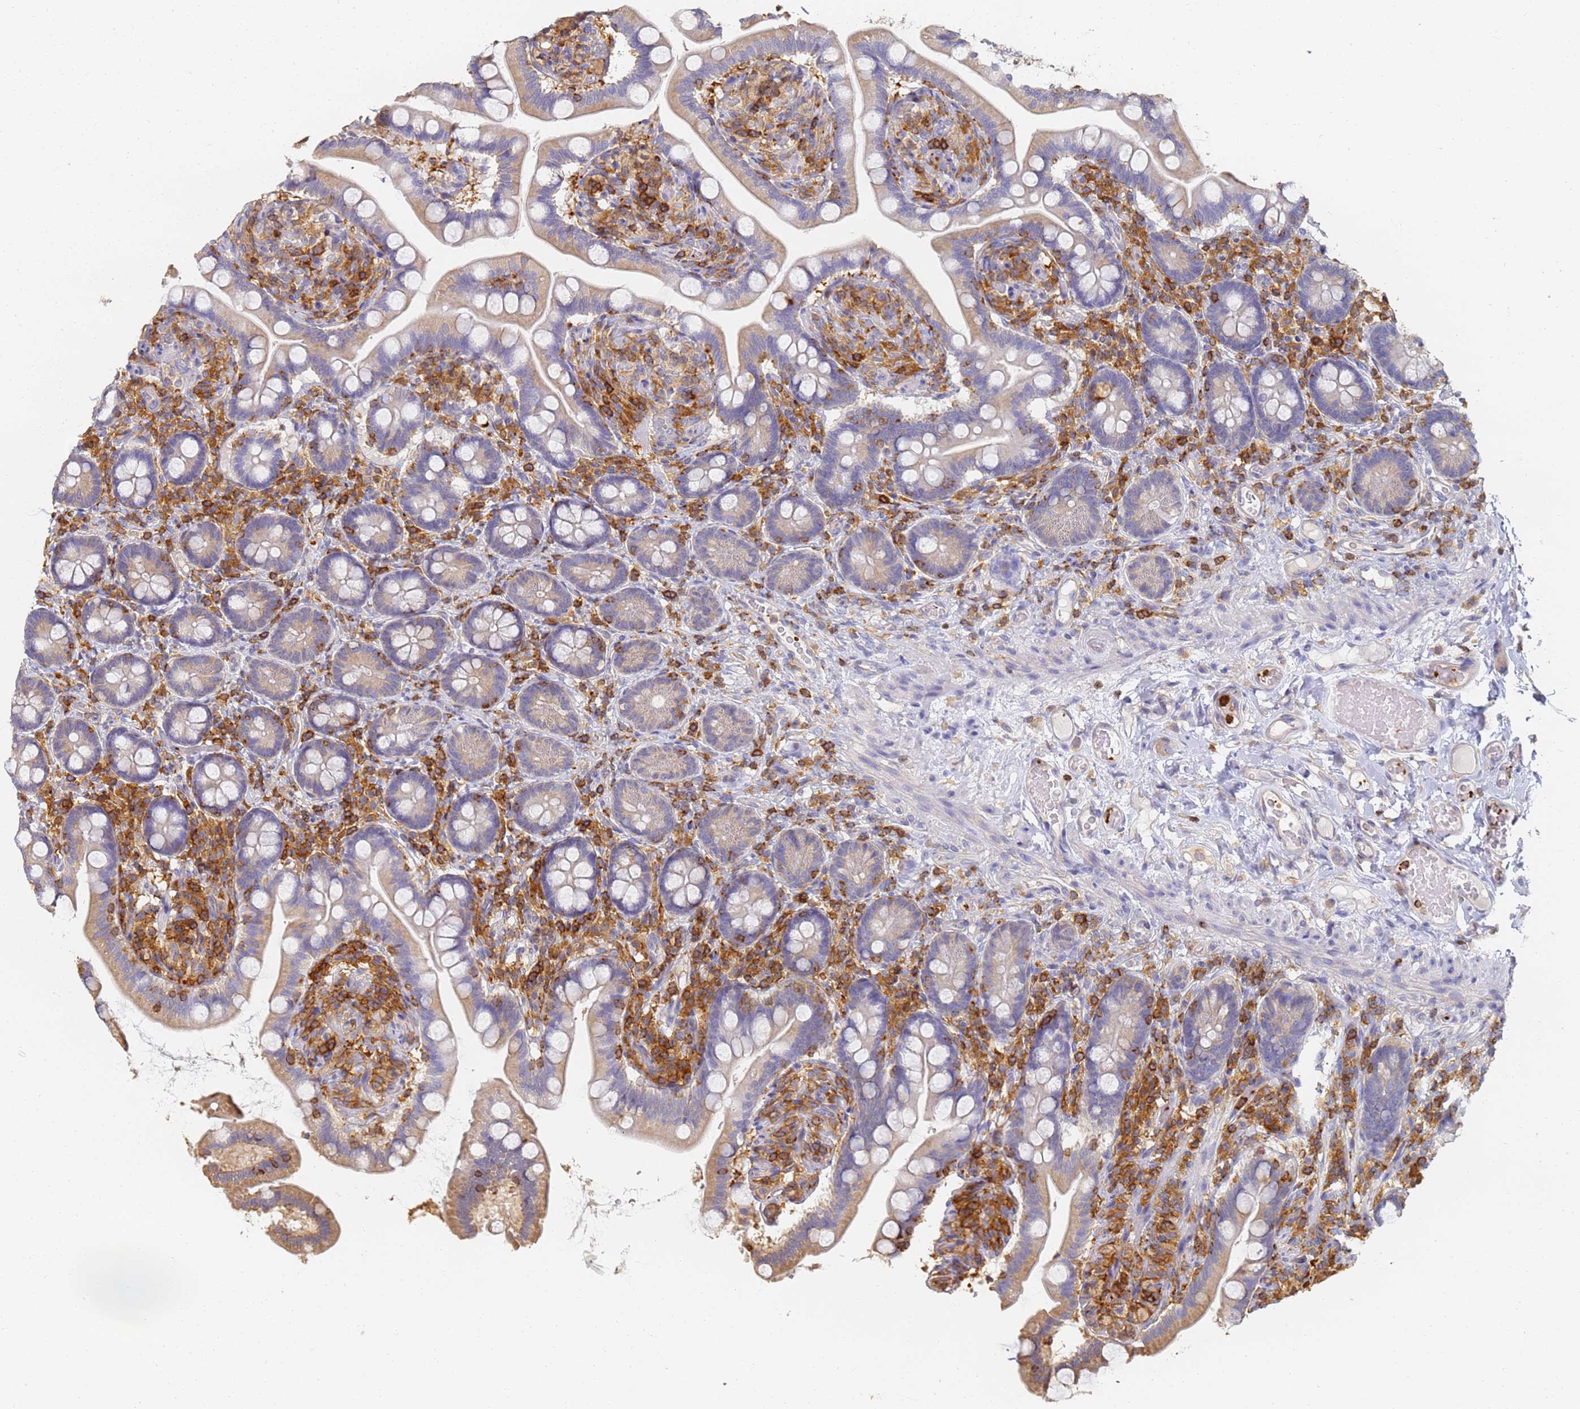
{"staining": {"intensity": "weak", "quantity": "25%-75%", "location": "cytoplasmic/membranous"}, "tissue": "small intestine", "cell_type": "Glandular cells", "image_type": "normal", "snomed": [{"axis": "morphology", "description": "Normal tissue, NOS"}, {"axis": "topography", "description": "Small intestine"}], "caption": "IHC micrograph of normal small intestine stained for a protein (brown), which displays low levels of weak cytoplasmic/membranous expression in about 25%-75% of glandular cells.", "gene": "BIN2", "patient": {"sex": "female", "age": 64}}